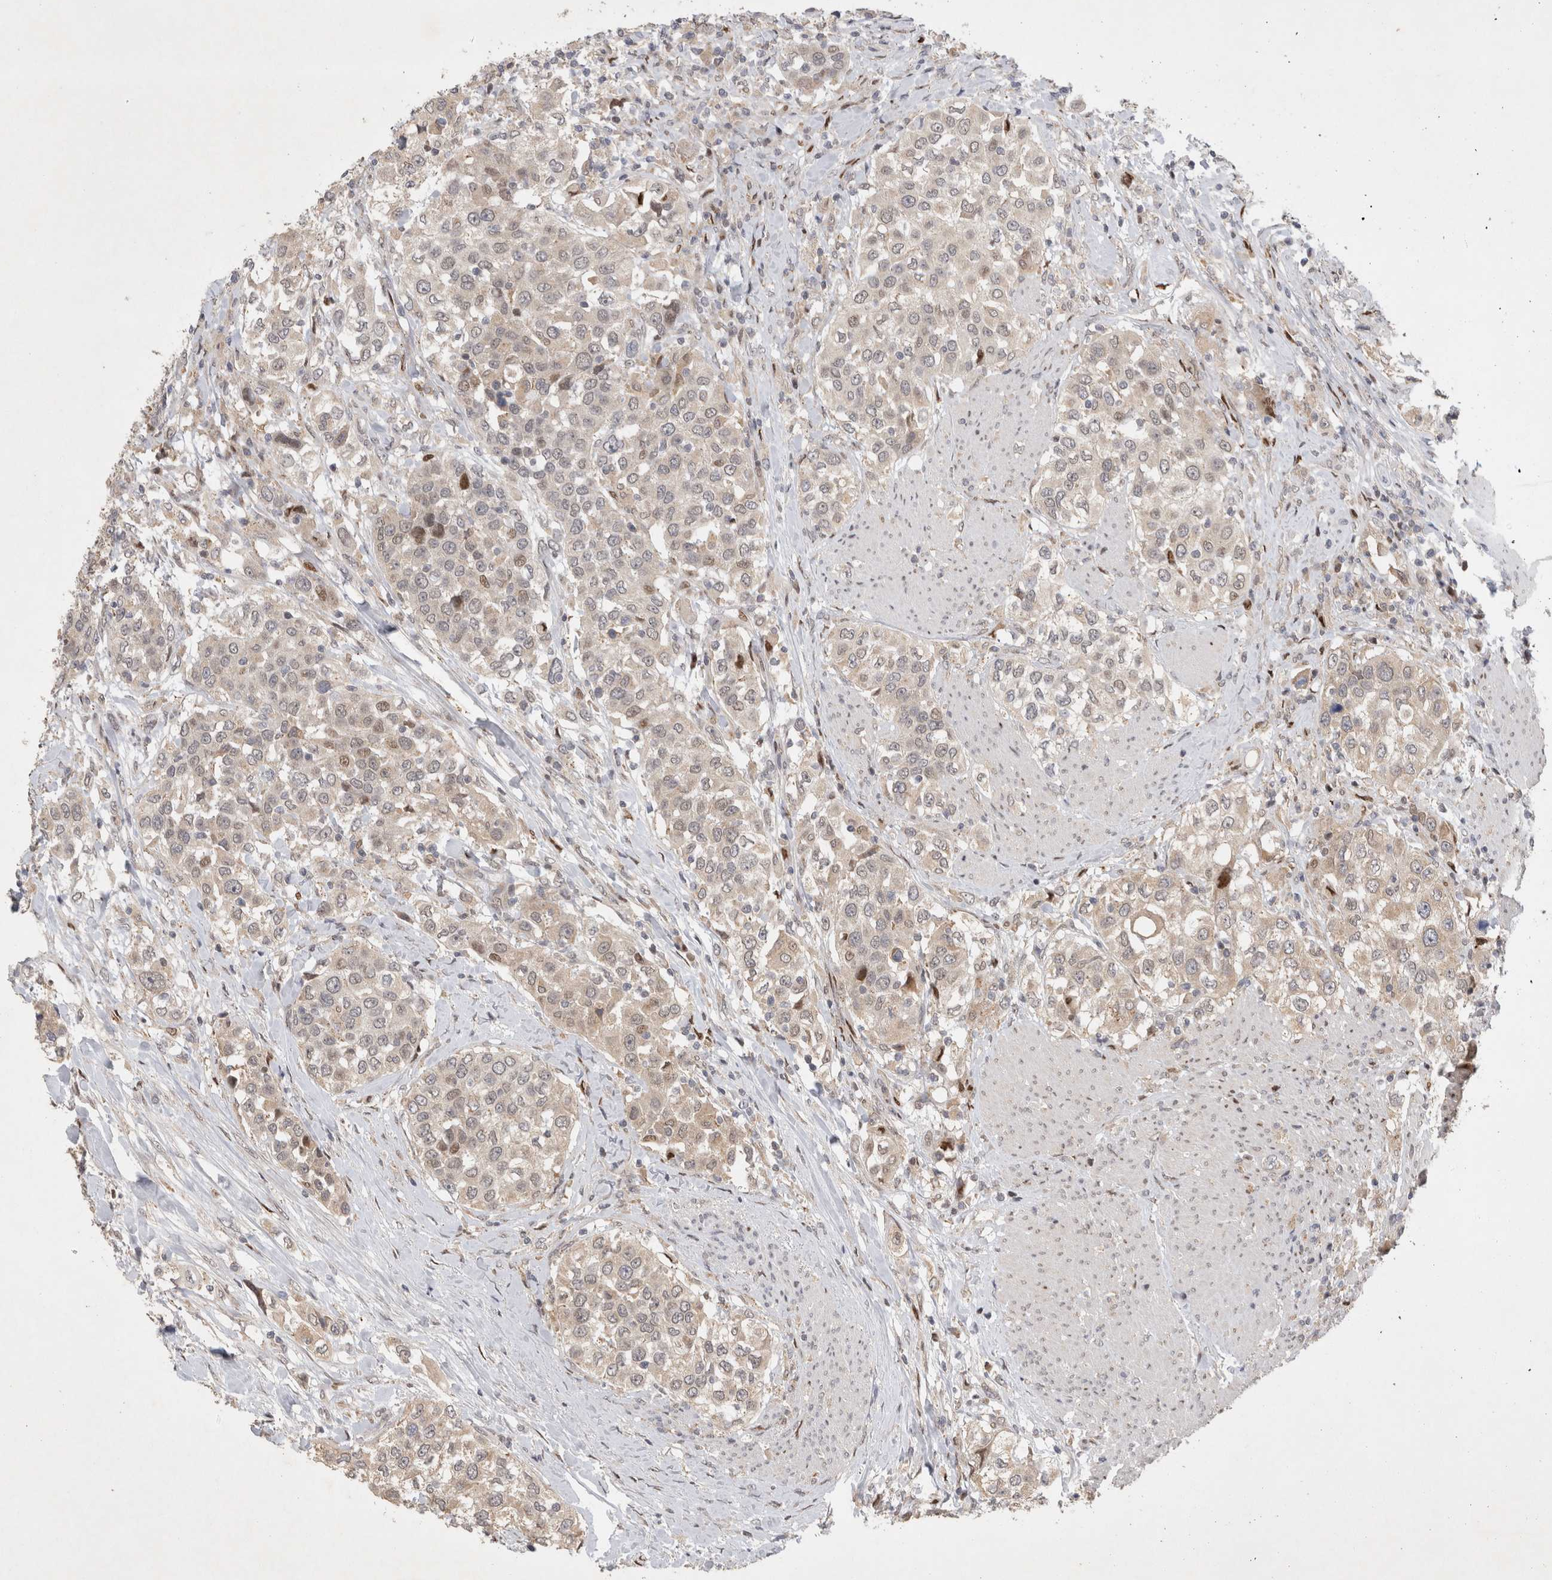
{"staining": {"intensity": "weak", "quantity": "<25%", "location": "cytoplasmic/membranous"}, "tissue": "urothelial cancer", "cell_type": "Tumor cells", "image_type": "cancer", "snomed": [{"axis": "morphology", "description": "Urothelial carcinoma, High grade"}, {"axis": "topography", "description": "Urinary bladder"}], "caption": "There is no significant staining in tumor cells of urothelial cancer.", "gene": "C8orf58", "patient": {"sex": "female", "age": 80}}